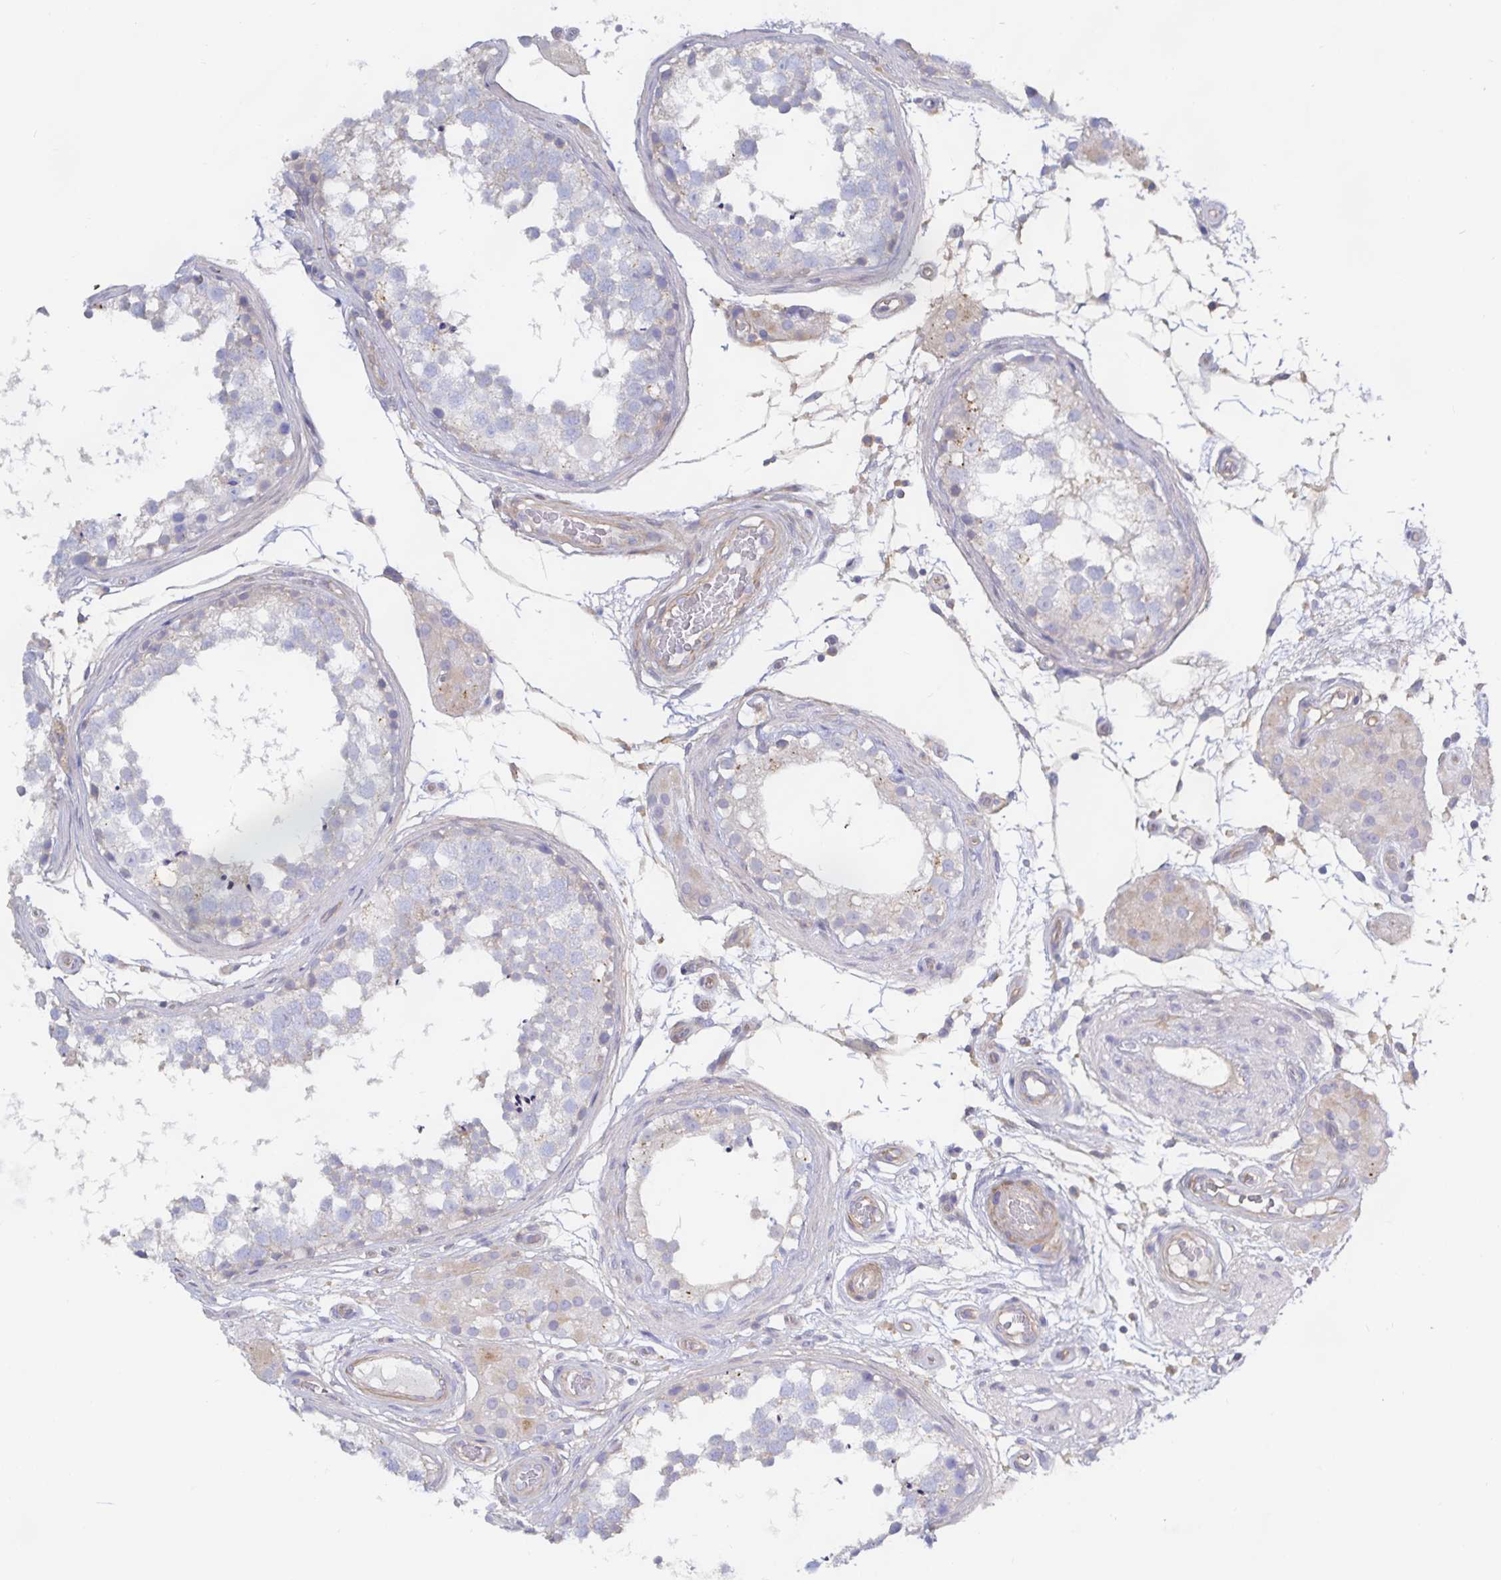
{"staining": {"intensity": "negative", "quantity": "none", "location": "none"}, "tissue": "testis", "cell_type": "Cells in seminiferous ducts", "image_type": "normal", "snomed": [{"axis": "morphology", "description": "Normal tissue, NOS"}, {"axis": "morphology", "description": "Seminoma, NOS"}, {"axis": "topography", "description": "Testis"}], "caption": "Immunohistochemistry (IHC) photomicrograph of benign testis stained for a protein (brown), which exhibits no staining in cells in seminiferous ducts. (Brightfield microscopy of DAB (3,3'-diaminobenzidine) immunohistochemistry at high magnification).", "gene": "METTL22", "patient": {"sex": "male", "age": 65}}